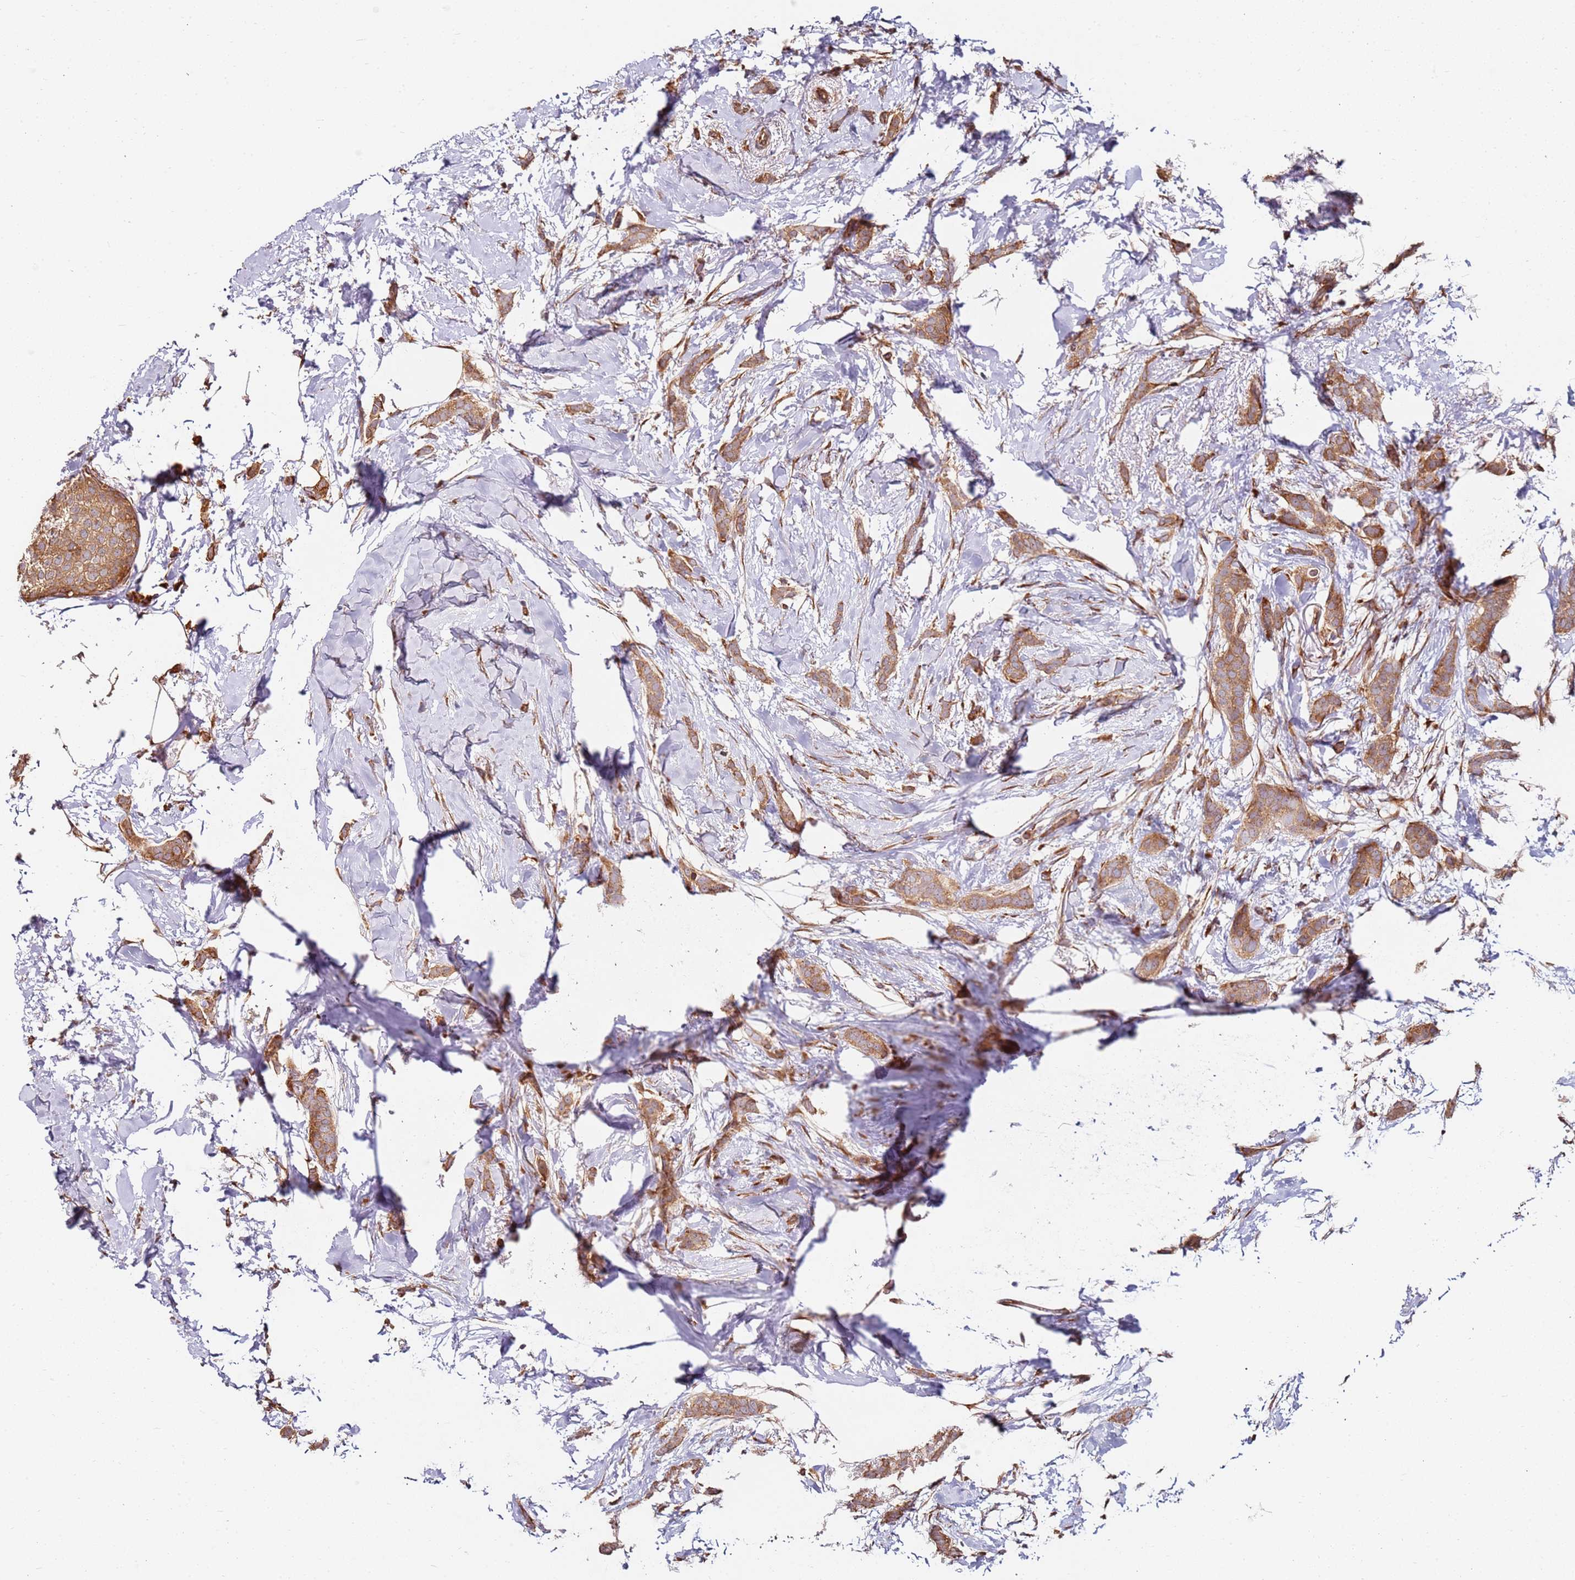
{"staining": {"intensity": "moderate", "quantity": ">75%", "location": "cytoplasmic/membranous"}, "tissue": "breast cancer", "cell_type": "Tumor cells", "image_type": "cancer", "snomed": [{"axis": "morphology", "description": "Duct carcinoma"}, {"axis": "topography", "description": "Breast"}], "caption": "Human breast cancer (invasive ductal carcinoma) stained with a brown dye shows moderate cytoplasmic/membranous positive positivity in approximately >75% of tumor cells.", "gene": "RPS3A", "patient": {"sex": "female", "age": 72}}